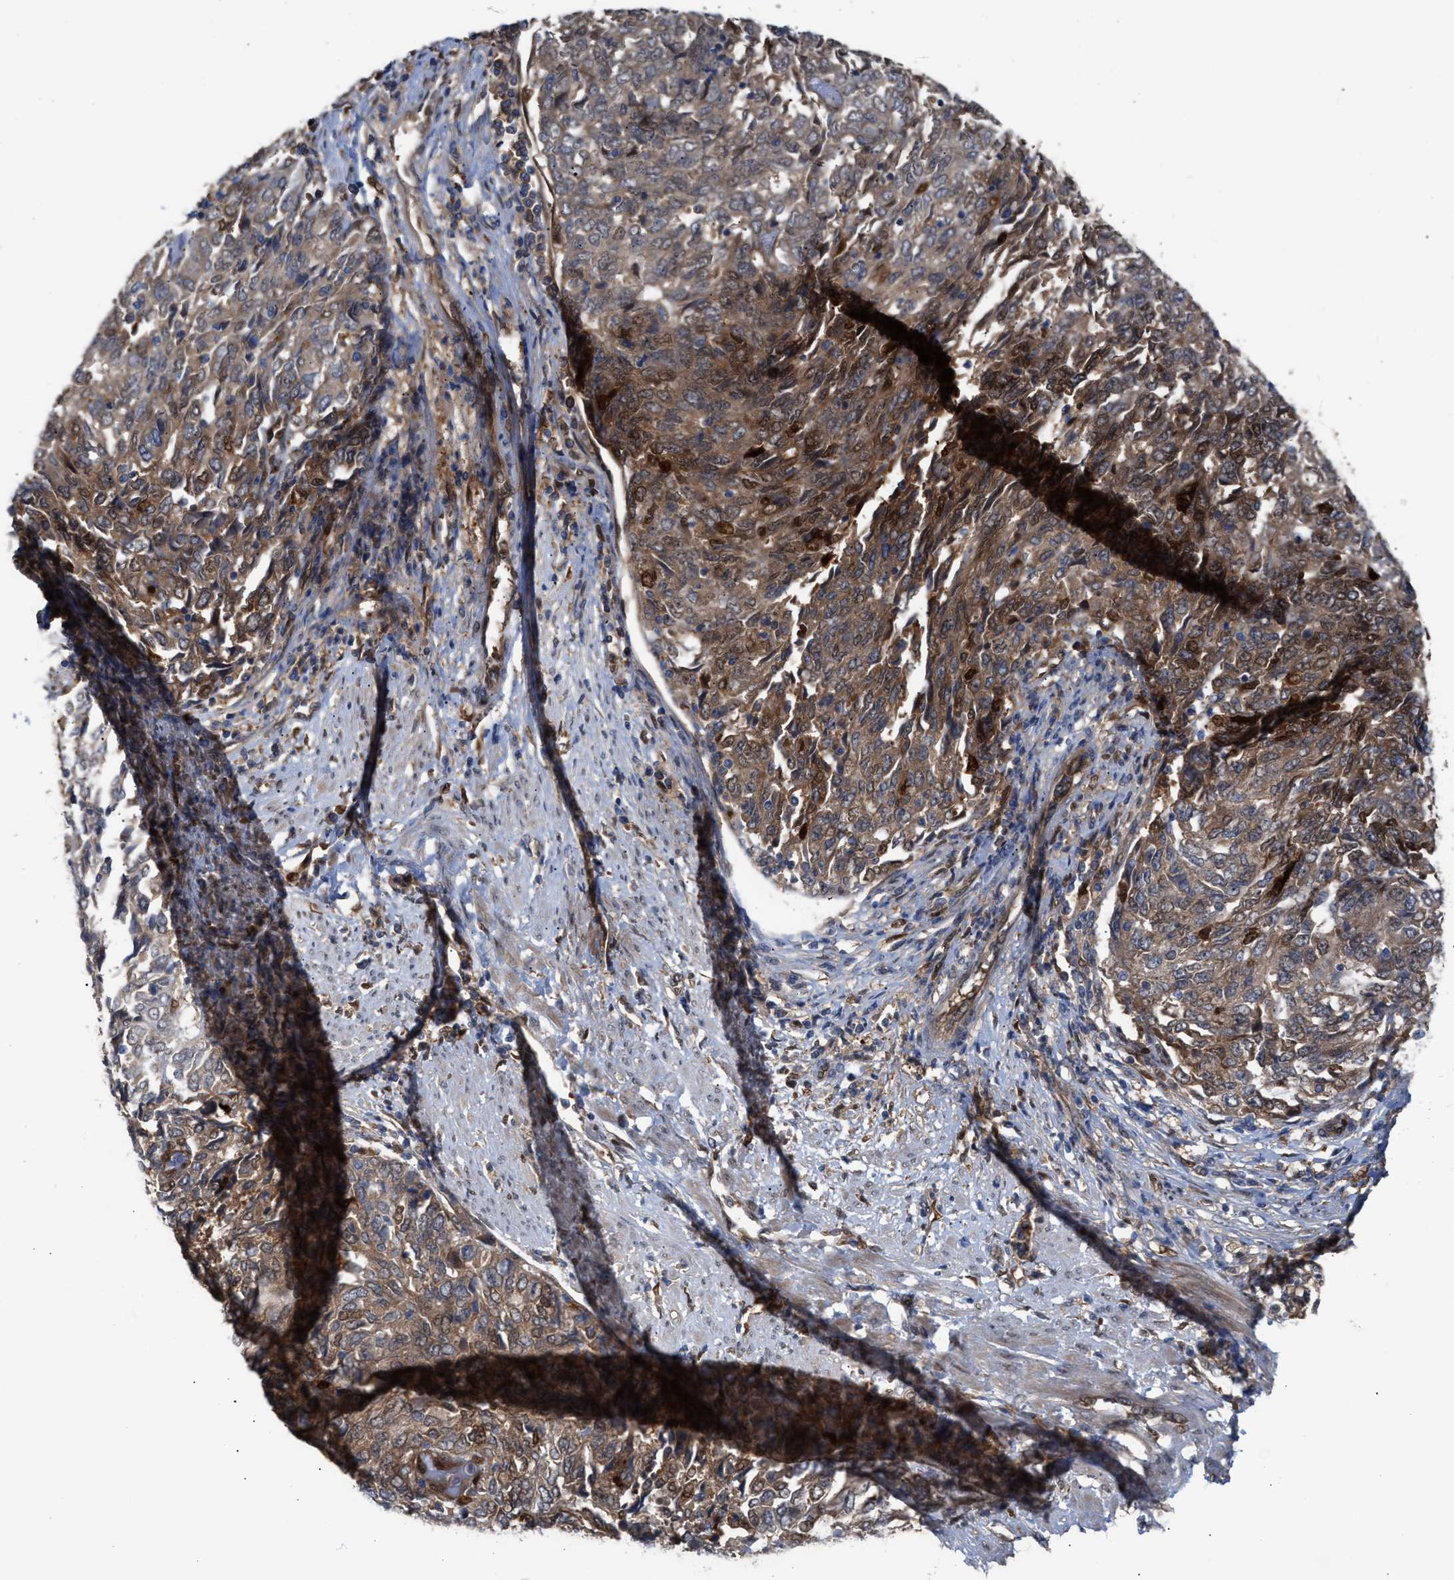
{"staining": {"intensity": "moderate", "quantity": ">75%", "location": "cytoplasmic/membranous"}, "tissue": "endometrial cancer", "cell_type": "Tumor cells", "image_type": "cancer", "snomed": [{"axis": "morphology", "description": "Adenocarcinoma, NOS"}, {"axis": "topography", "description": "Endometrium"}], "caption": "Immunohistochemical staining of human endometrial cancer shows medium levels of moderate cytoplasmic/membranous staining in approximately >75% of tumor cells. (Brightfield microscopy of DAB IHC at high magnification).", "gene": "TP53I3", "patient": {"sex": "female", "age": 80}}